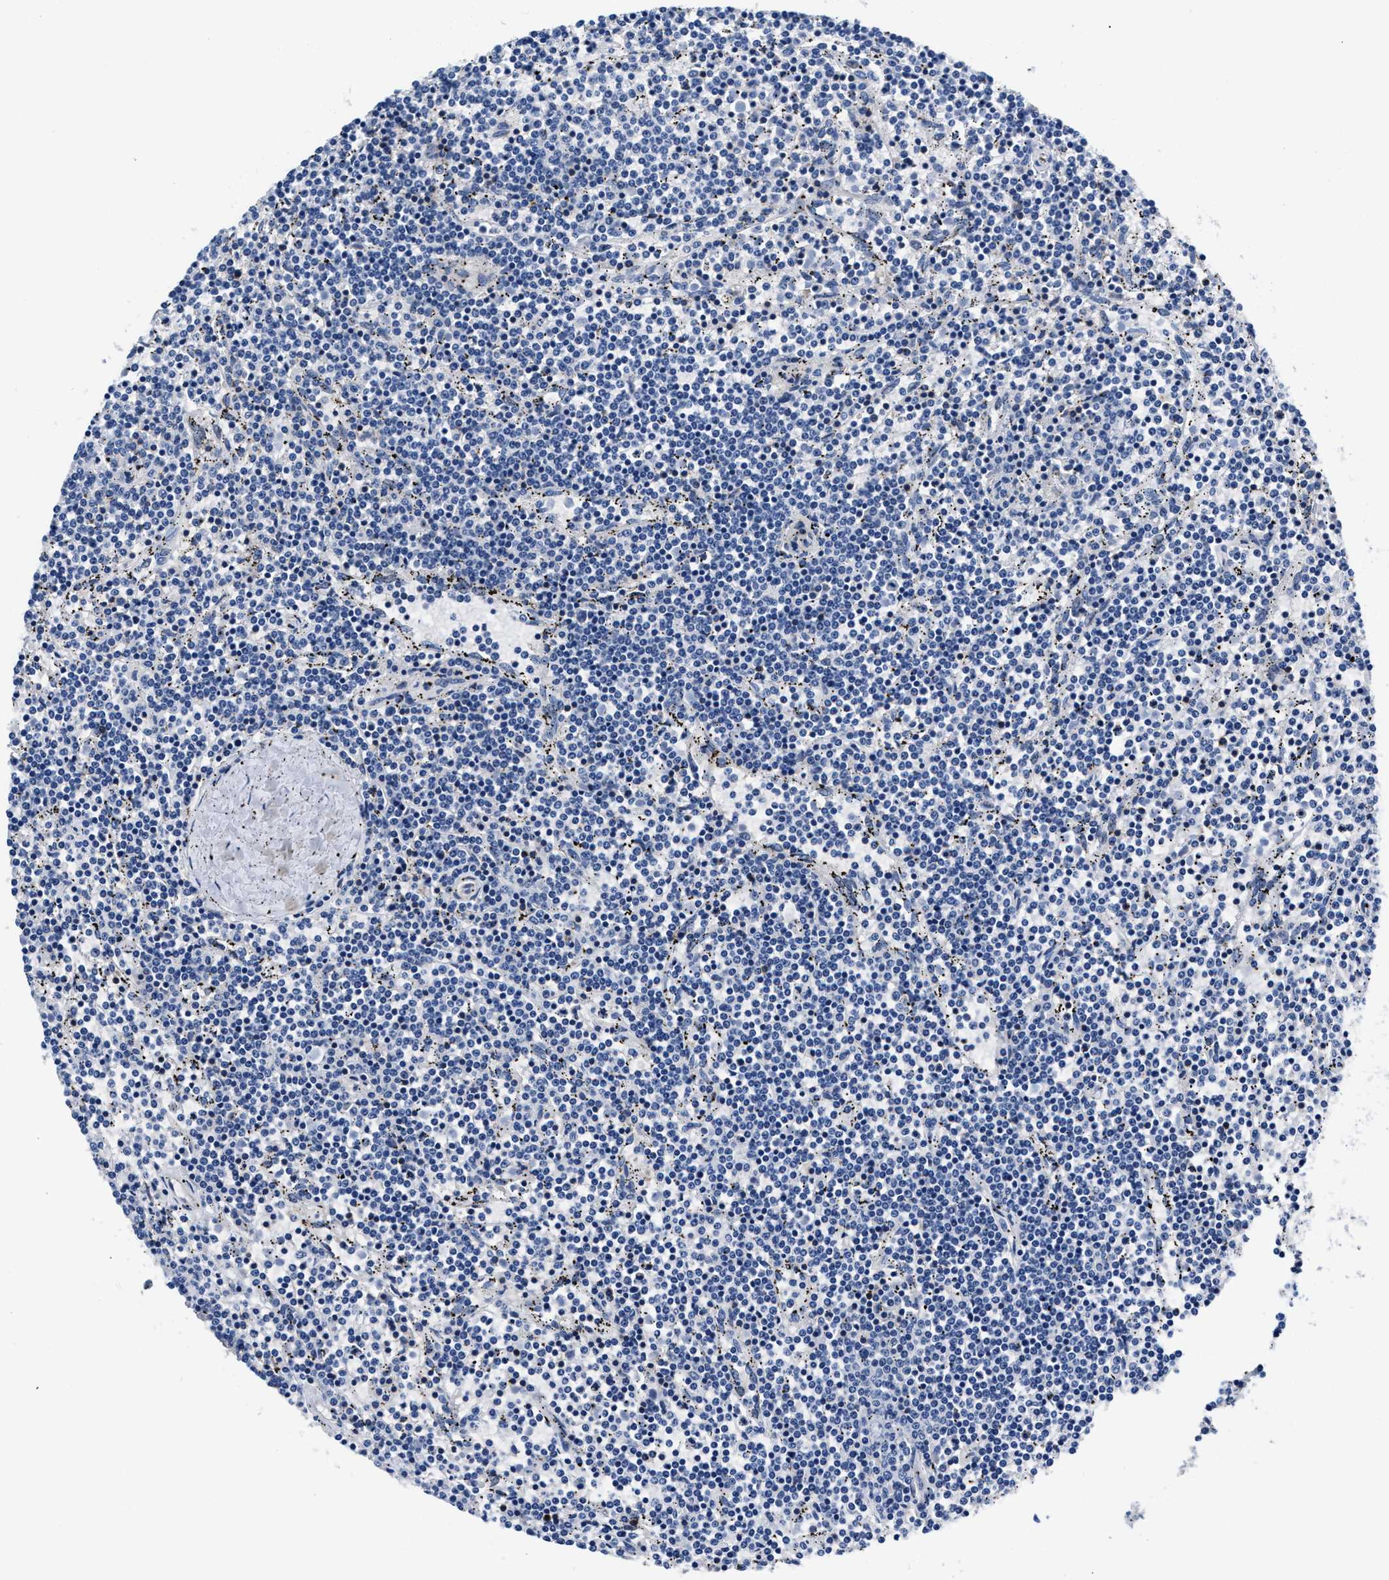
{"staining": {"intensity": "negative", "quantity": "none", "location": "none"}, "tissue": "lymphoma", "cell_type": "Tumor cells", "image_type": "cancer", "snomed": [{"axis": "morphology", "description": "Malignant lymphoma, non-Hodgkin's type, Low grade"}, {"axis": "topography", "description": "Spleen"}], "caption": "IHC of lymphoma reveals no expression in tumor cells.", "gene": "P2RY4", "patient": {"sex": "female", "age": 50}}